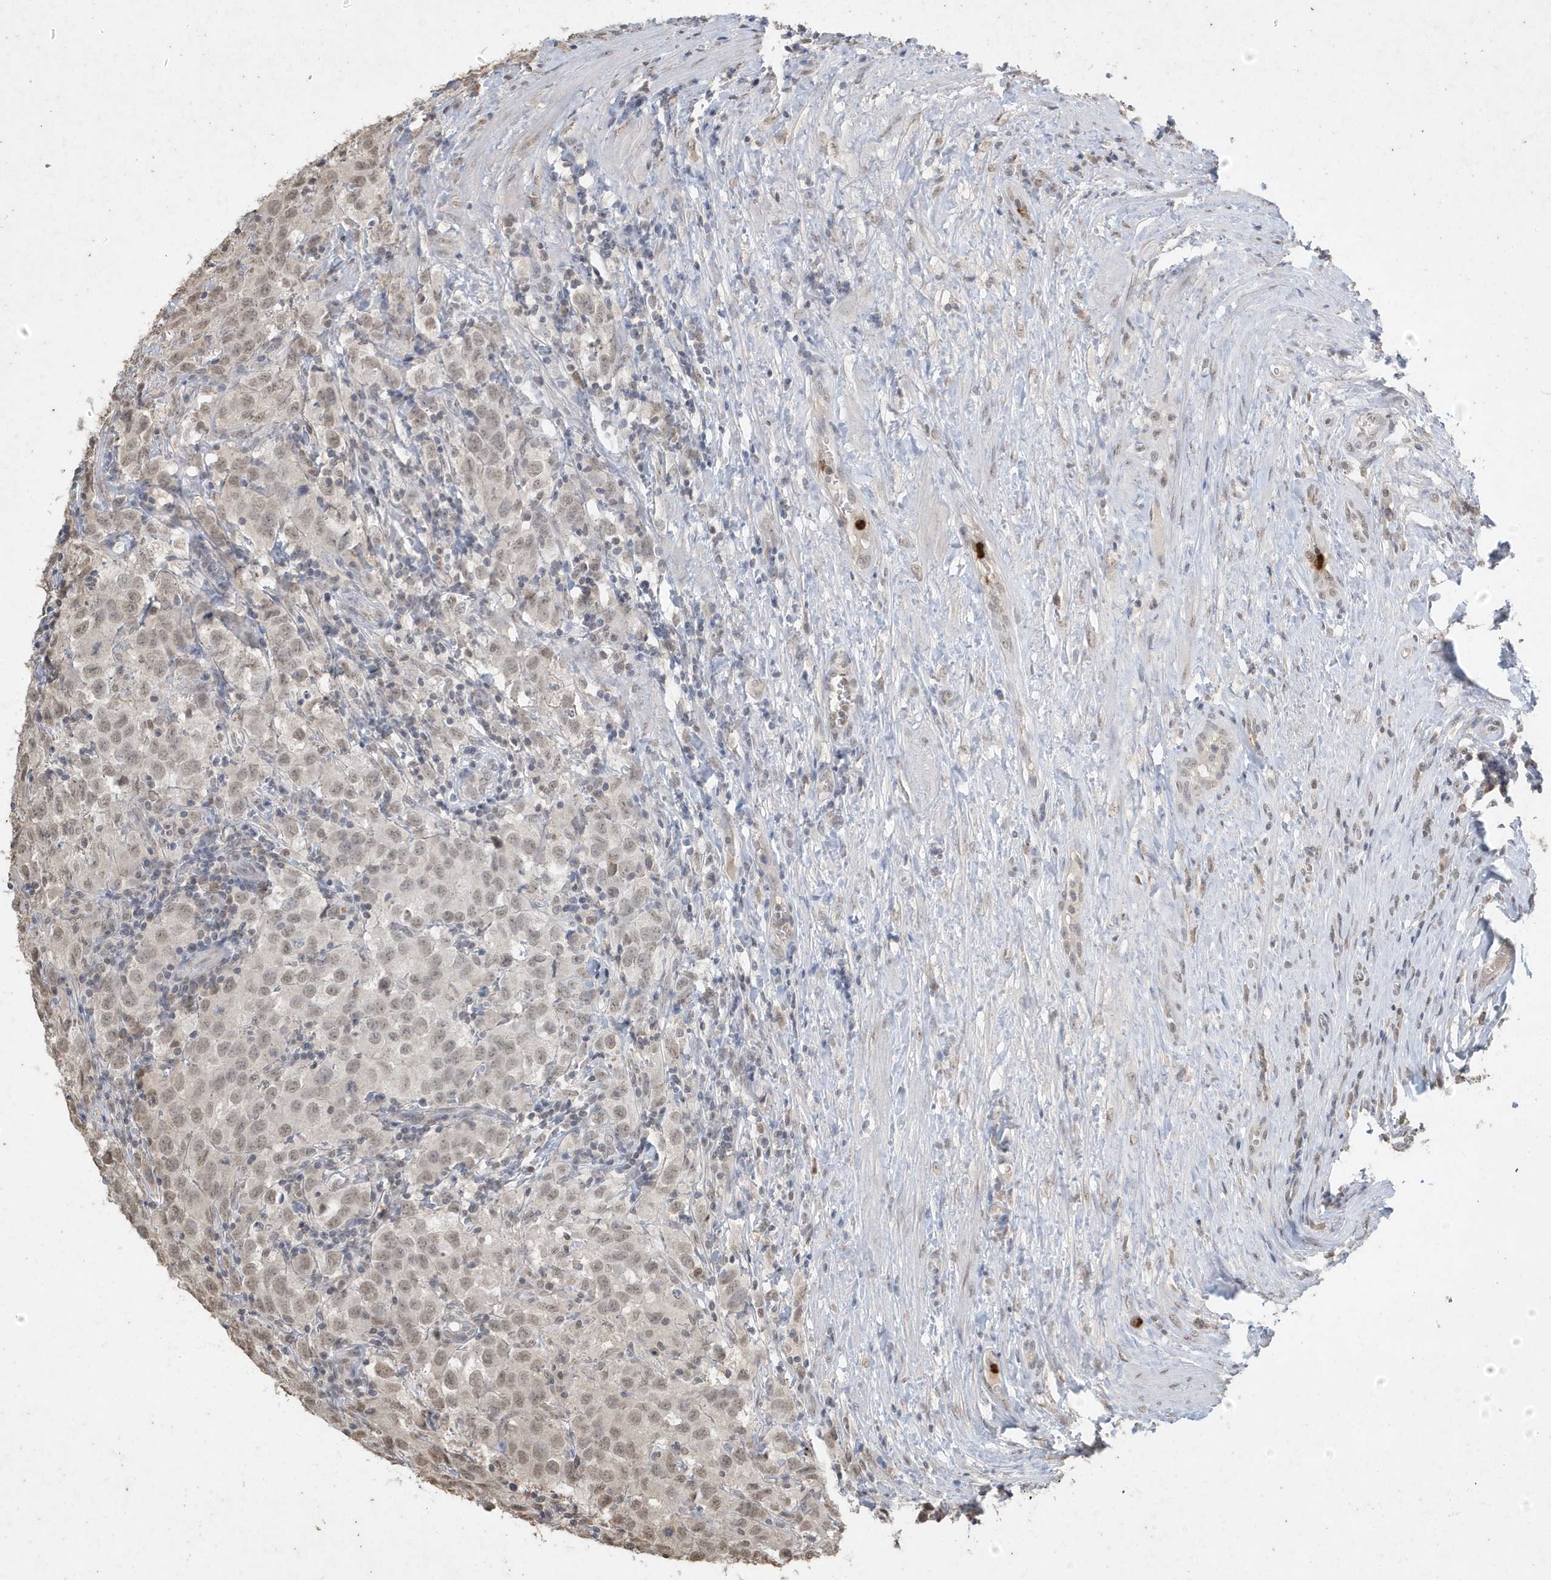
{"staining": {"intensity": "moderate", "quantity": ">75%", "location": "nuclear"}, "tissue": "testis cancer", "cell_type": "Tumor cells", "image_type": "cancer", "snomed": [{"axis": "morphology", "description": "Seminoma, NOS"}, {"axis": "morphology", "description": "Carcinoma, Embryonal, NOS"}, {"axis": "topography", "description": "Testis"}], "caption": "Immunohistochemical staining of human testis cancer (embryonal carcinoma) shows medium levels of moderate nuclear staining in about >75% of tumor cells.", "gene": "DEFA1", "patient": {"sex": "male", "age": 43}}